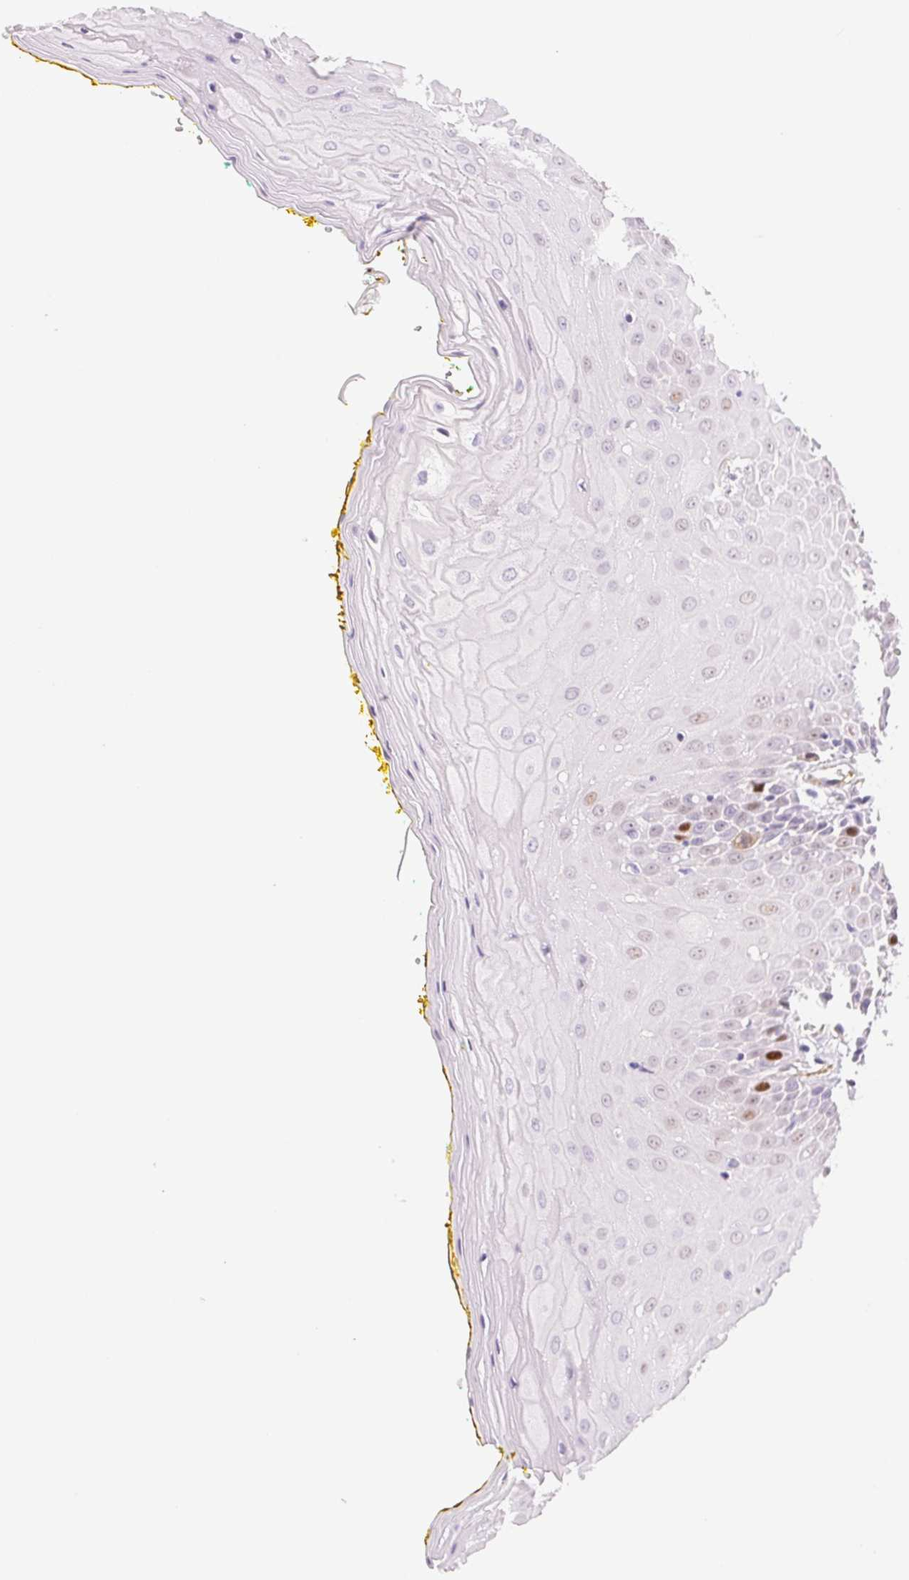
{"staining": {"intensity": "strong", "quantity": "<25%", "location": "nuclear"}, "tissue": "oral mucosa", "cell_type": "Squamous epithelial cells", "image_type": "normal", "snomed": [{"axis": "morphology", "description": "Normal tissue, NOS"}, {"axis": "morphology", "description": "Squamous cell carcinoma, NOS"}, {"axis": "topography", "description": "Oral tissue"}, {"axis": "topography", "description": "Head-Neck"}], "caption": "Immunohistochemistry (IHC) of unremarkable oral mucosa reveals medium levels of strong nuclear staining in about <25% of squamous epithelial cells. Immunohistochemistry (IHC) stains the protein of interest in brown and the nuclei are stained blue.", "gene": "SMTN", "patient": {"sex": "female", "age": 70}}